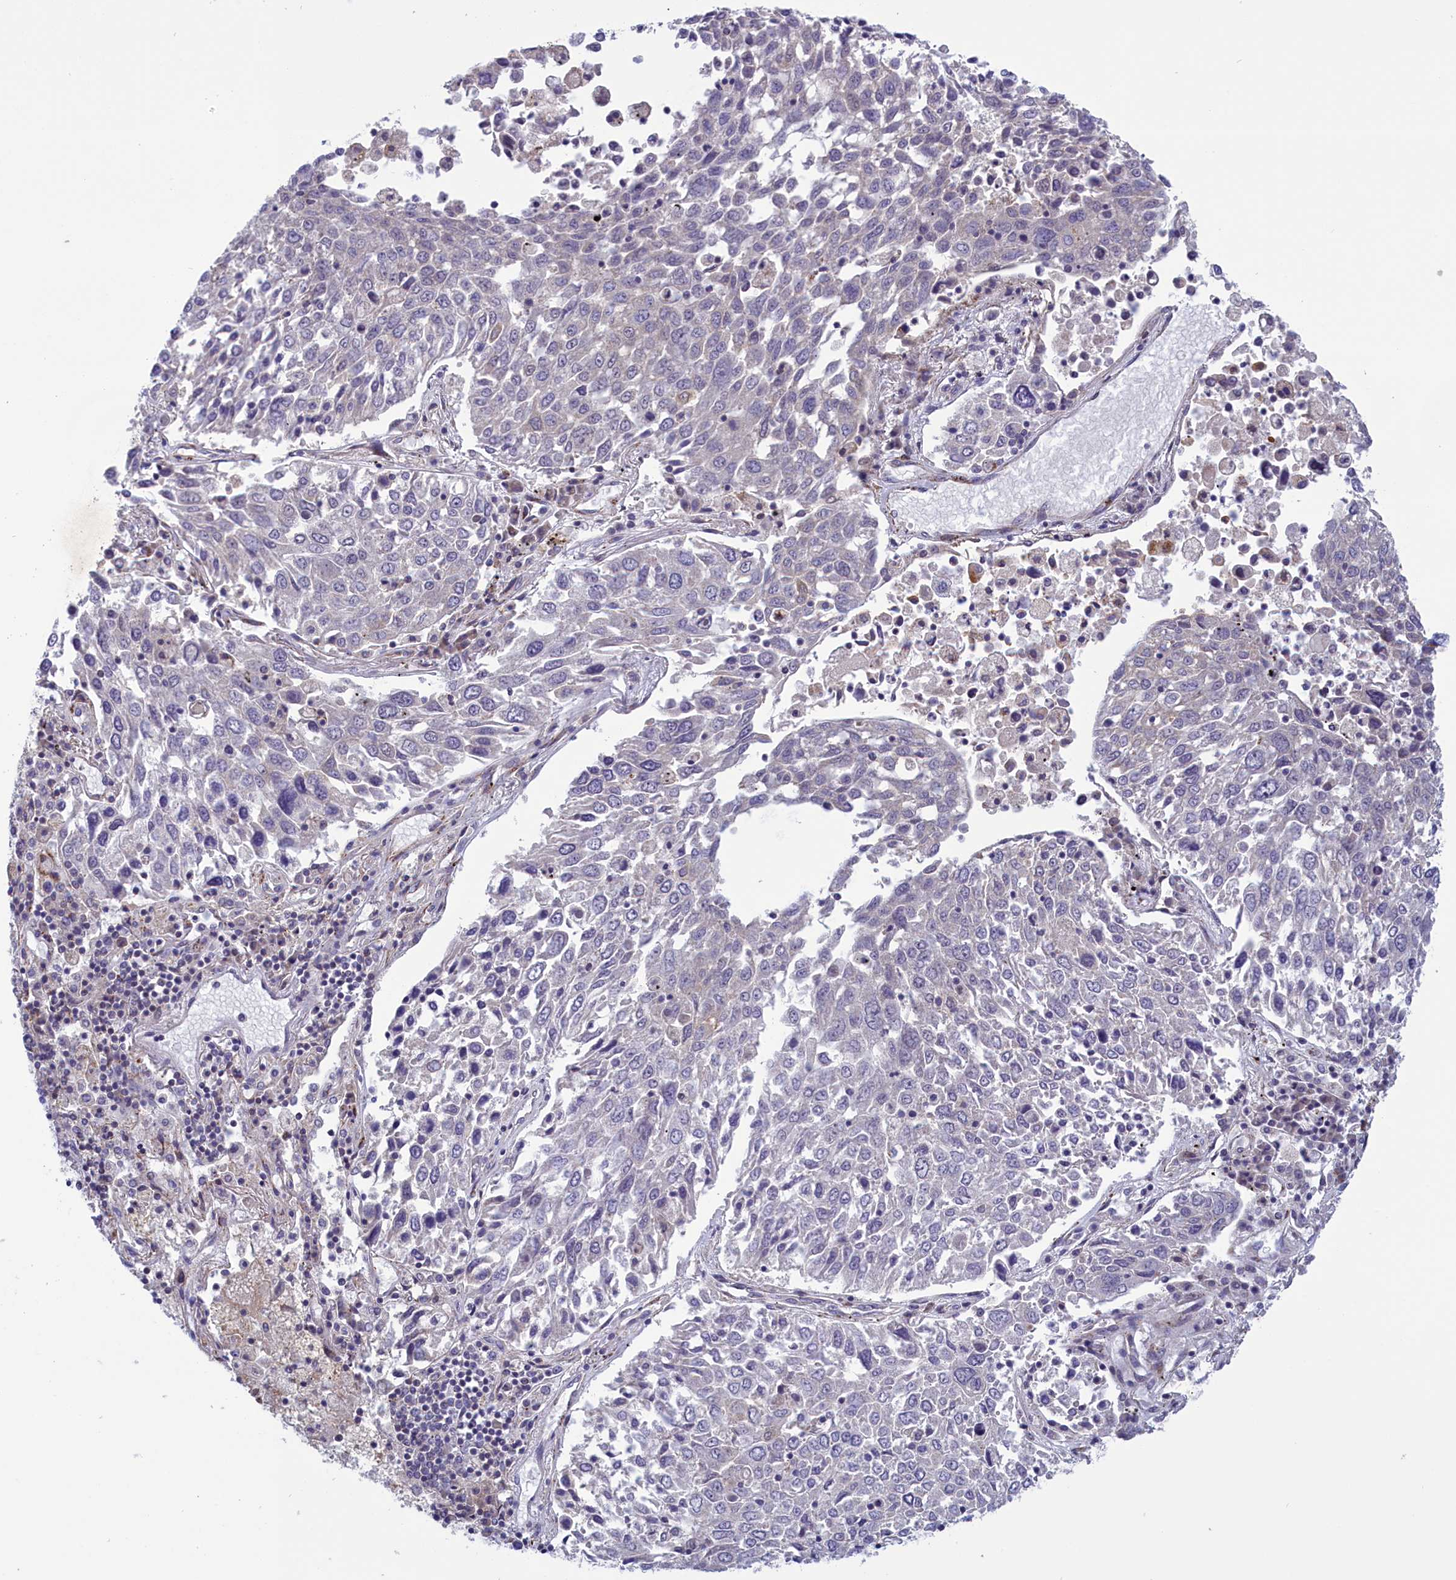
{"staining": {"intensity": "negative", "quantity": "none", "location": "none"}, "tissue": "lung cancer", "cell_type": "Tumor cells", "image_type": "cancer", "snomed": [{"axis": "morphology", "description": "Squamous cell carcinoma, NOS"}, {"axis": "topography", "description": "Lung"}], "caption": "A photomicrograph of human squamous cell carcinoma (lung) is negative for staining in tumor cells.", "gene": "CORO2A", "patient": {"sex": "male", "age": 65}}